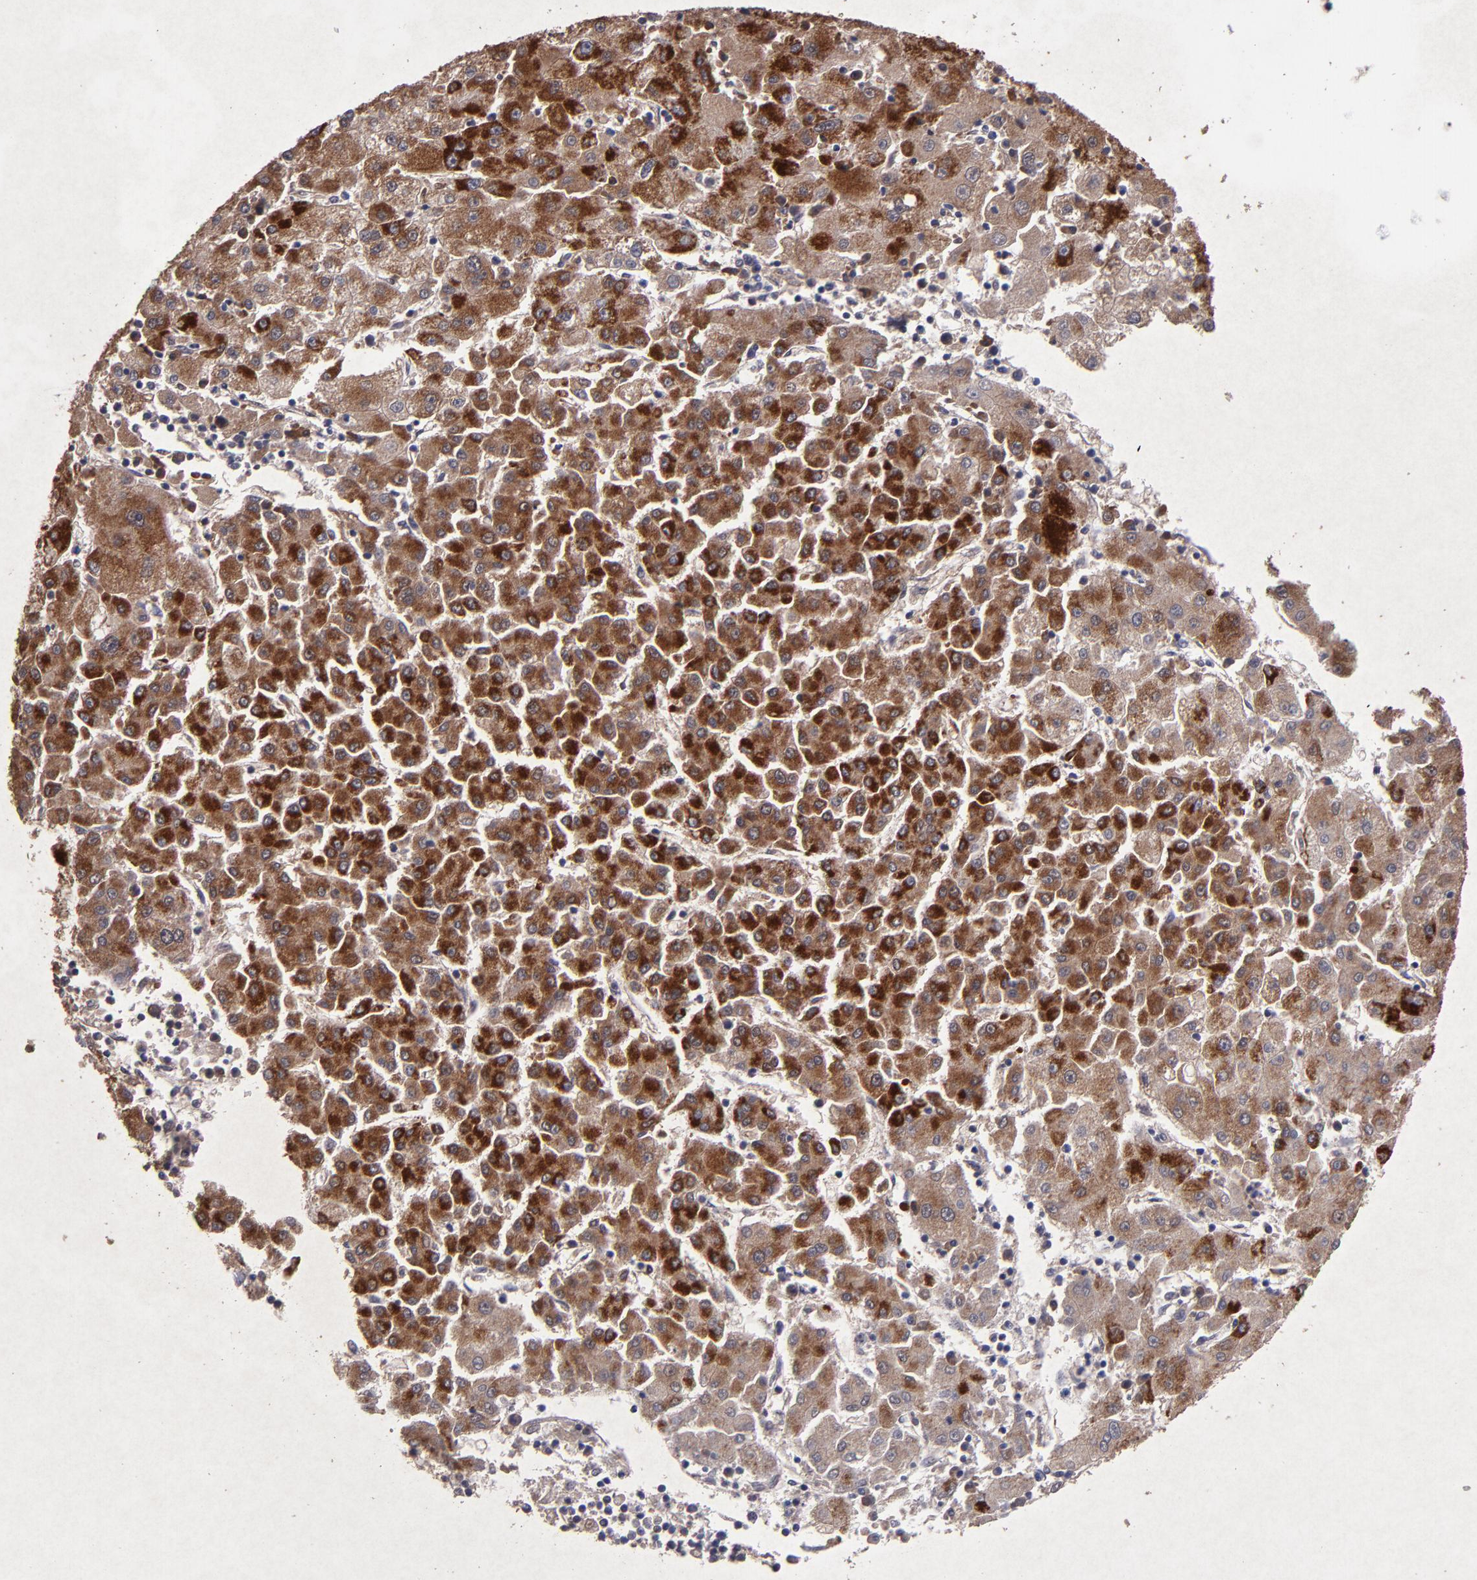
{"staining": {"intensity": "strong", "quantity": ">75%", "location": "cytoplasmic/membranous"}, "tissue": "liver cancer", "cell_type": "Tumor cells", "image_type": "cancer", "snomed": [{"axis": "morphology", "description": "Carcinoma, Hepatocellular, NOS"}, {"axis": "topography", "description": "Liver"}], "caption": "This is a micrograph of IHC staining of hepatocellular carcinoma (liver), which shows strong staining in the cytoplasmic/membranous of tumor cells.", "gene": "TIMM9", "patient": {"sex": "male", "age": 72}}